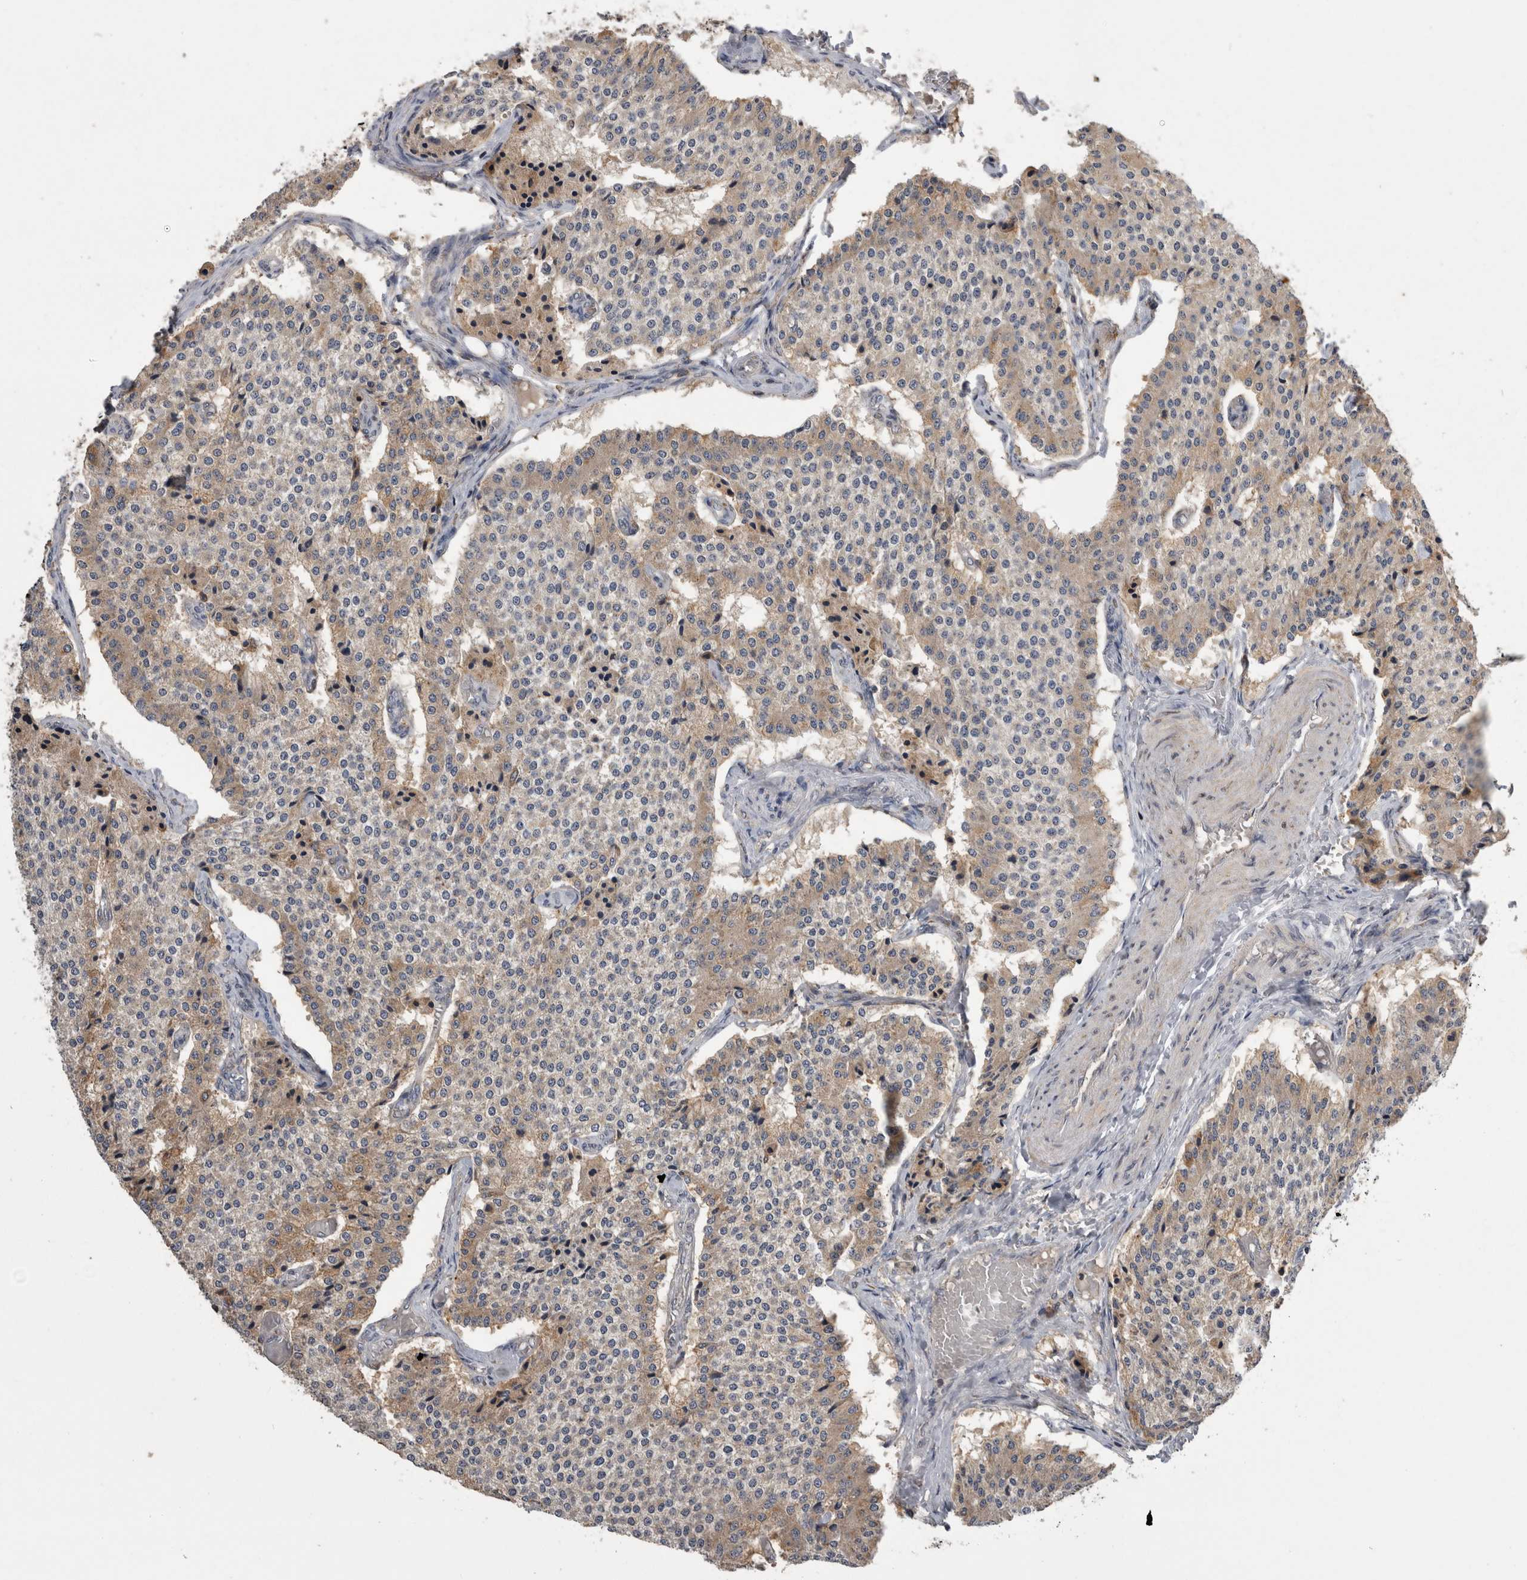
{"staining": {"intensity": "moderate", "quantity": "25%-75%", "location": "cytoplasmic/membranous"}, "tissue": "carcinoid", "cell_type": "Tumor cells", "image_type": "cancer", "snomed": [{"axis": "morphology", "description": "Carcinoid, malignant, NOS"}, {"axis": "topography", "description": "Colon"}], "caption": "A photomicrograph showing moderate cytoplasmic/membranous staining in about 25%-75% of tumor cells in malignant carcinoid, as visualized by brown immunohistochemical staining.", "gene": "ANXA13", "patient": {"sex": "female", "age": 52}}